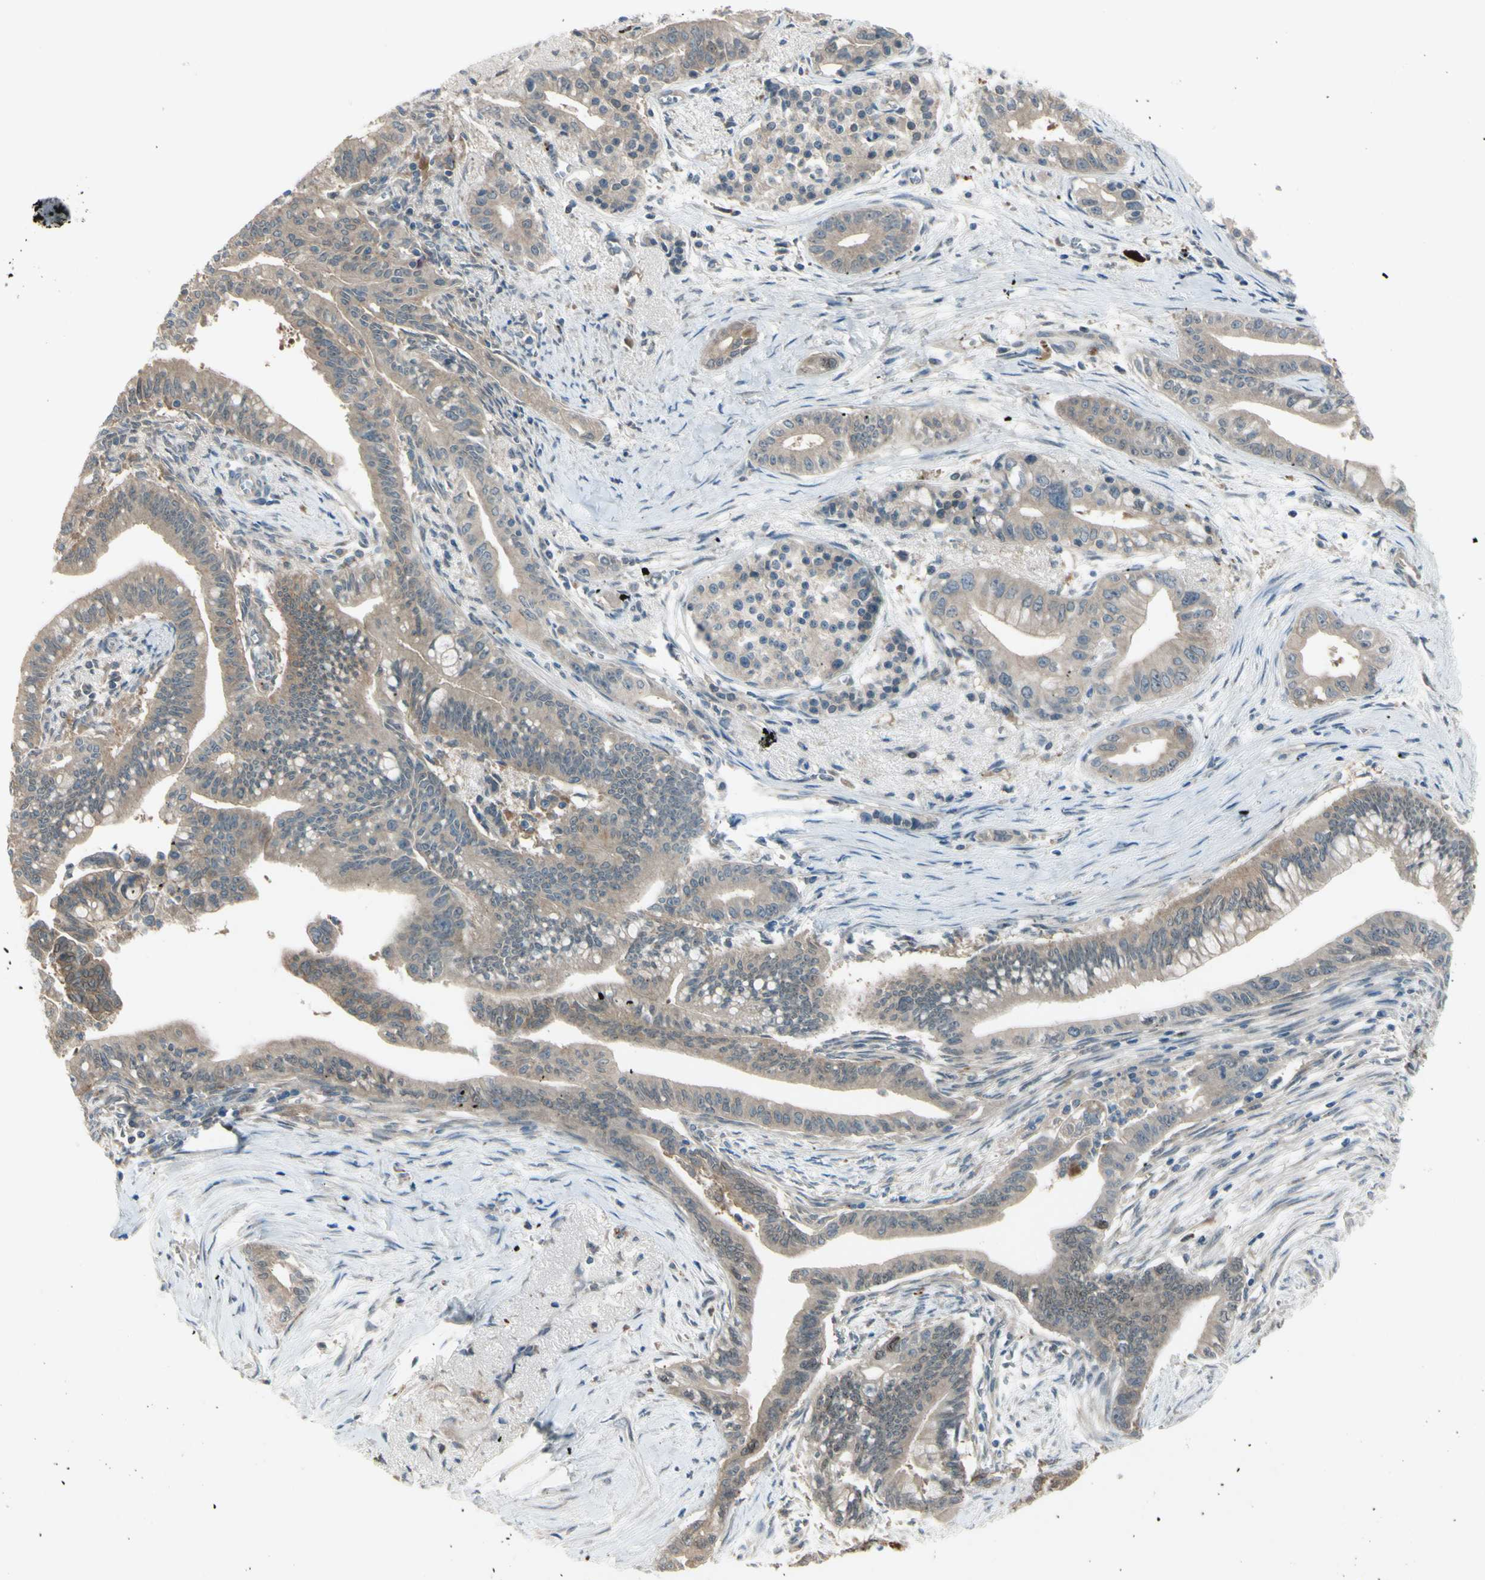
{"staining": {"intensity": "weak", "quantity": ">75%", "location": "cytoplasmic/membranous"}, "tissue": "pancreatic cancer", "cell_type": "Tumor cells", "image_type": "cancer", "snomed": [{"axis": "morphology", "description": "Adenocarcinoma, NOS"}, {"axis": "topography", "description": "Pancreas"}], "caption": "Protein expression analysis of pancreatic cancer (adenocarcinoma) demonstrates weak cytoplasmic/membranous positivity in approximately >75% of tumor cells. (Brightfield microscopy of DAB IHC at high magnification).", "gene": "AFP", "patient": {"sex": "male", "age": 70}}